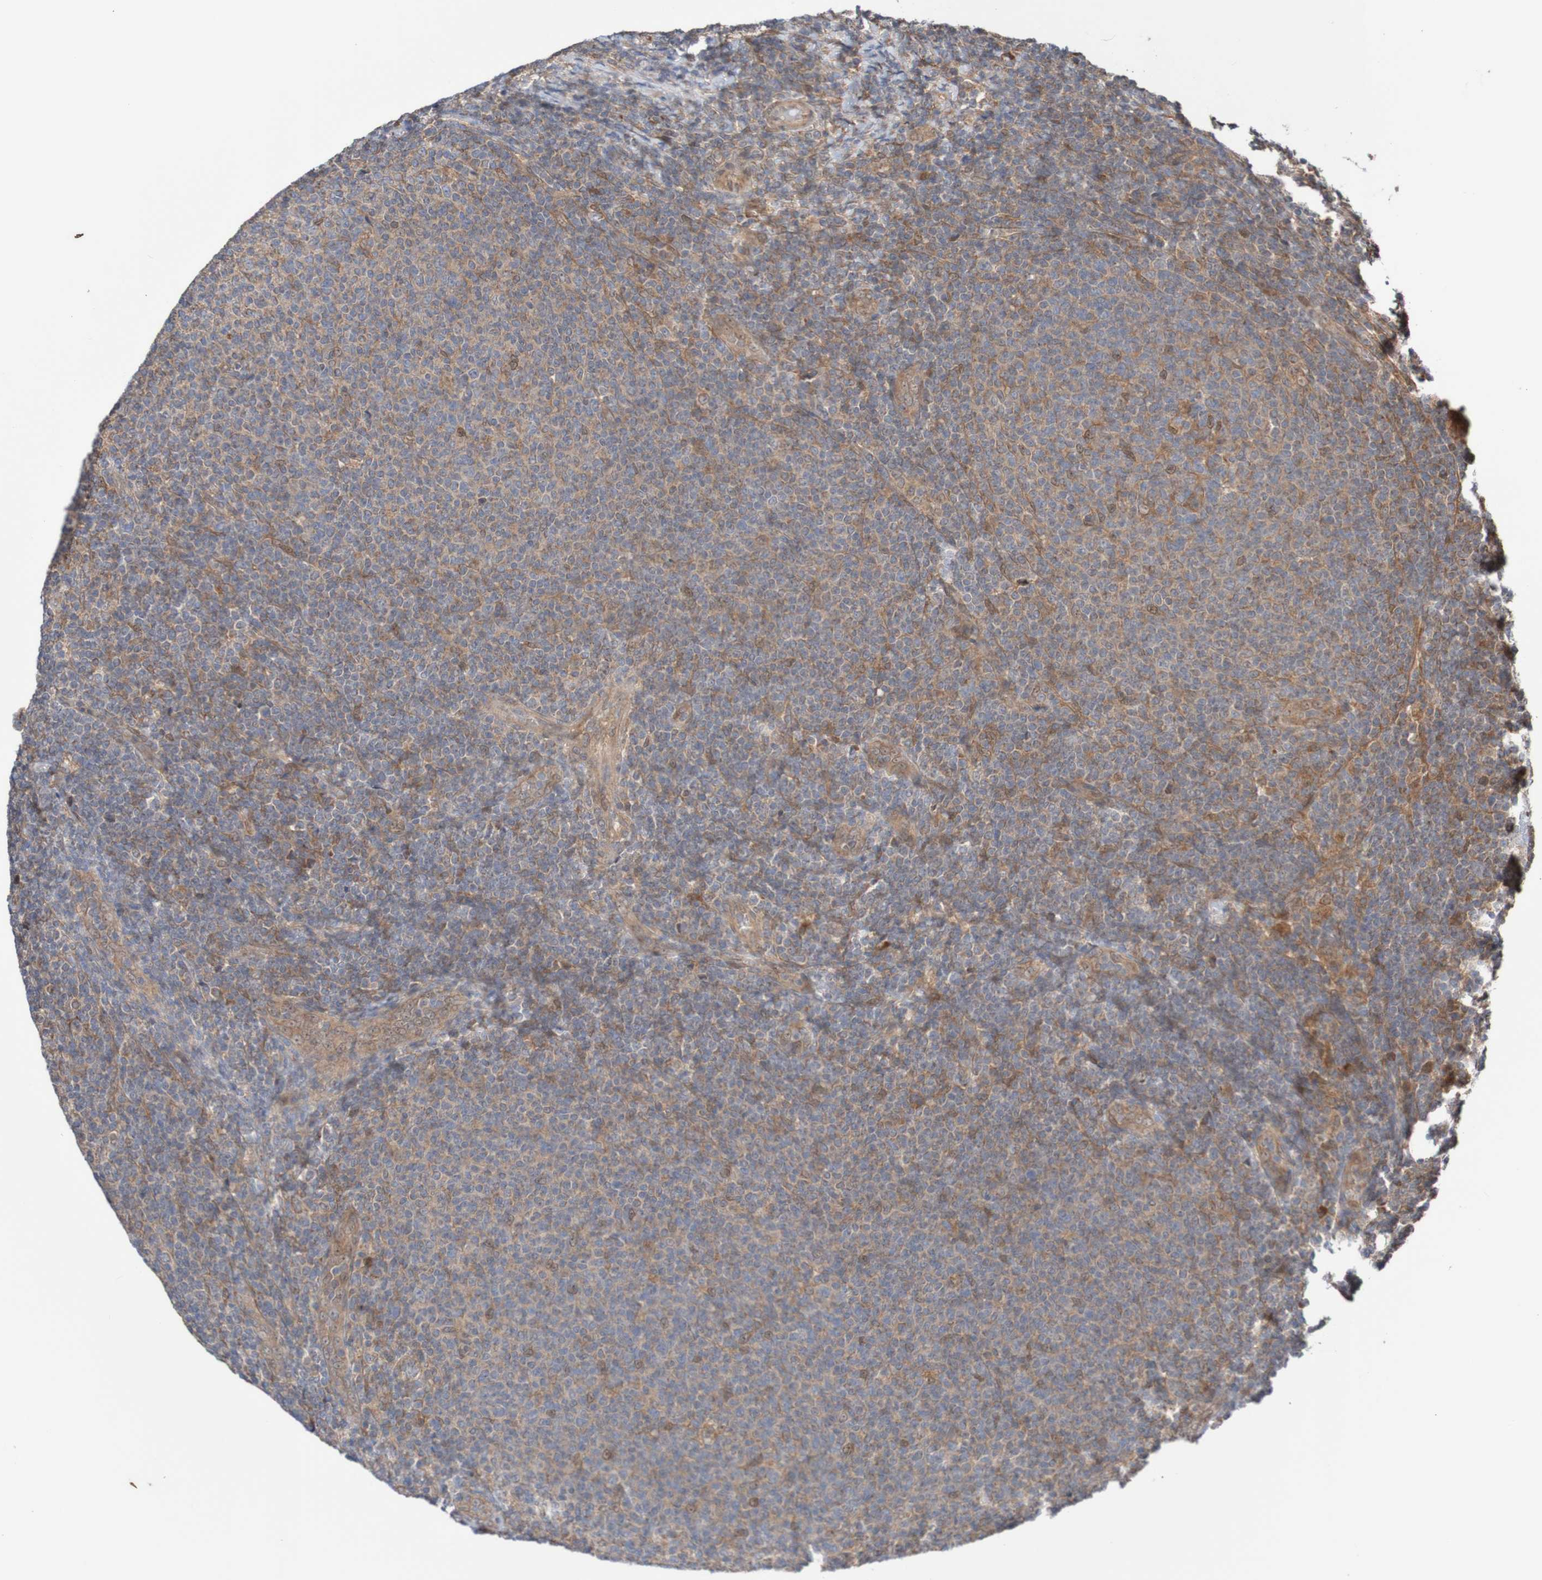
{"staining": {"intensity": "weak", "quantity": "25%-75%", "location": "cytoplasmic/membranous"}, "tissue": "lymphoma", "cell_type": "Tumor cells", "image_type": "cancer", "snomed": [{"axis": "morphology", "description": "Malignant lymphoma, non-Hodgkin's type, Low grade"}, {"axis": "topography", "description": "Lymph node"}], "caption": "A high-resolution histopathology image shows immunohistochemistry staining of lymphoma, which demonstrates weak cytoplasmic/membranous expression in about 25%-75% of tumor cells. (IHC, brightfield microscopy, high magnification).", "gene": "PHPT1", "patient": {"sex": "male", "age": 66}}